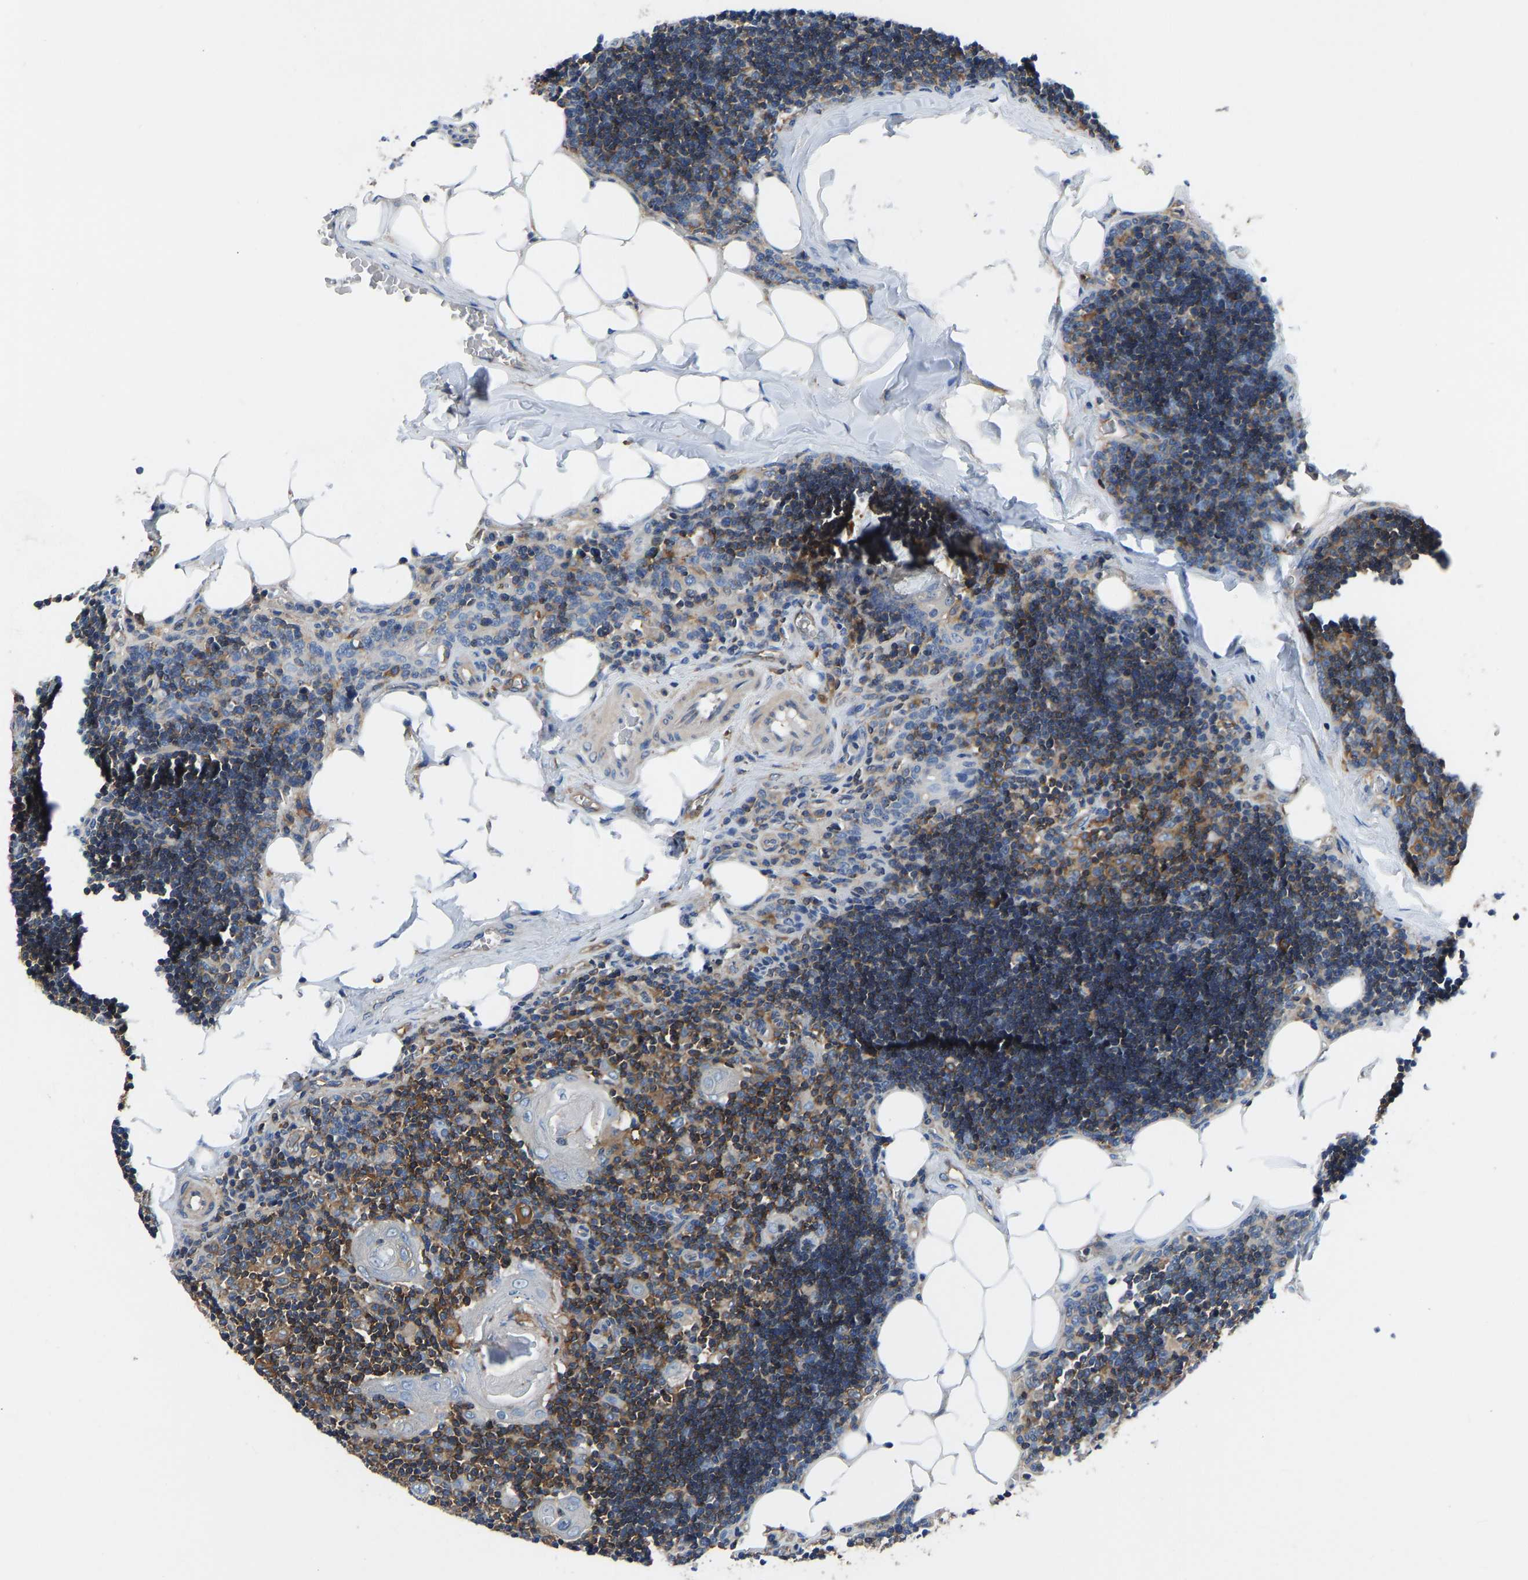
{"staining": {"intensity": "moderate", "quantity": ">75%", "location": "cytoplasmic/membranous"}, "tissue": "lymph node", "cell_type": "Germinal center cells", "image_type": "normal", "snomed": [{"axis": "morphology", "description": "Normal tissue, NOS"}, {"axis": "topography", "description": "Lymph node"}], "caption": "Benign lymph node shows moderate cytoplasmic/membranous staining in approximately >75% of germinal center cells, visualized by immunohistochemistry.", "gene": "PRKAR1A", "patient": {"sex": "male", "age": 33}}